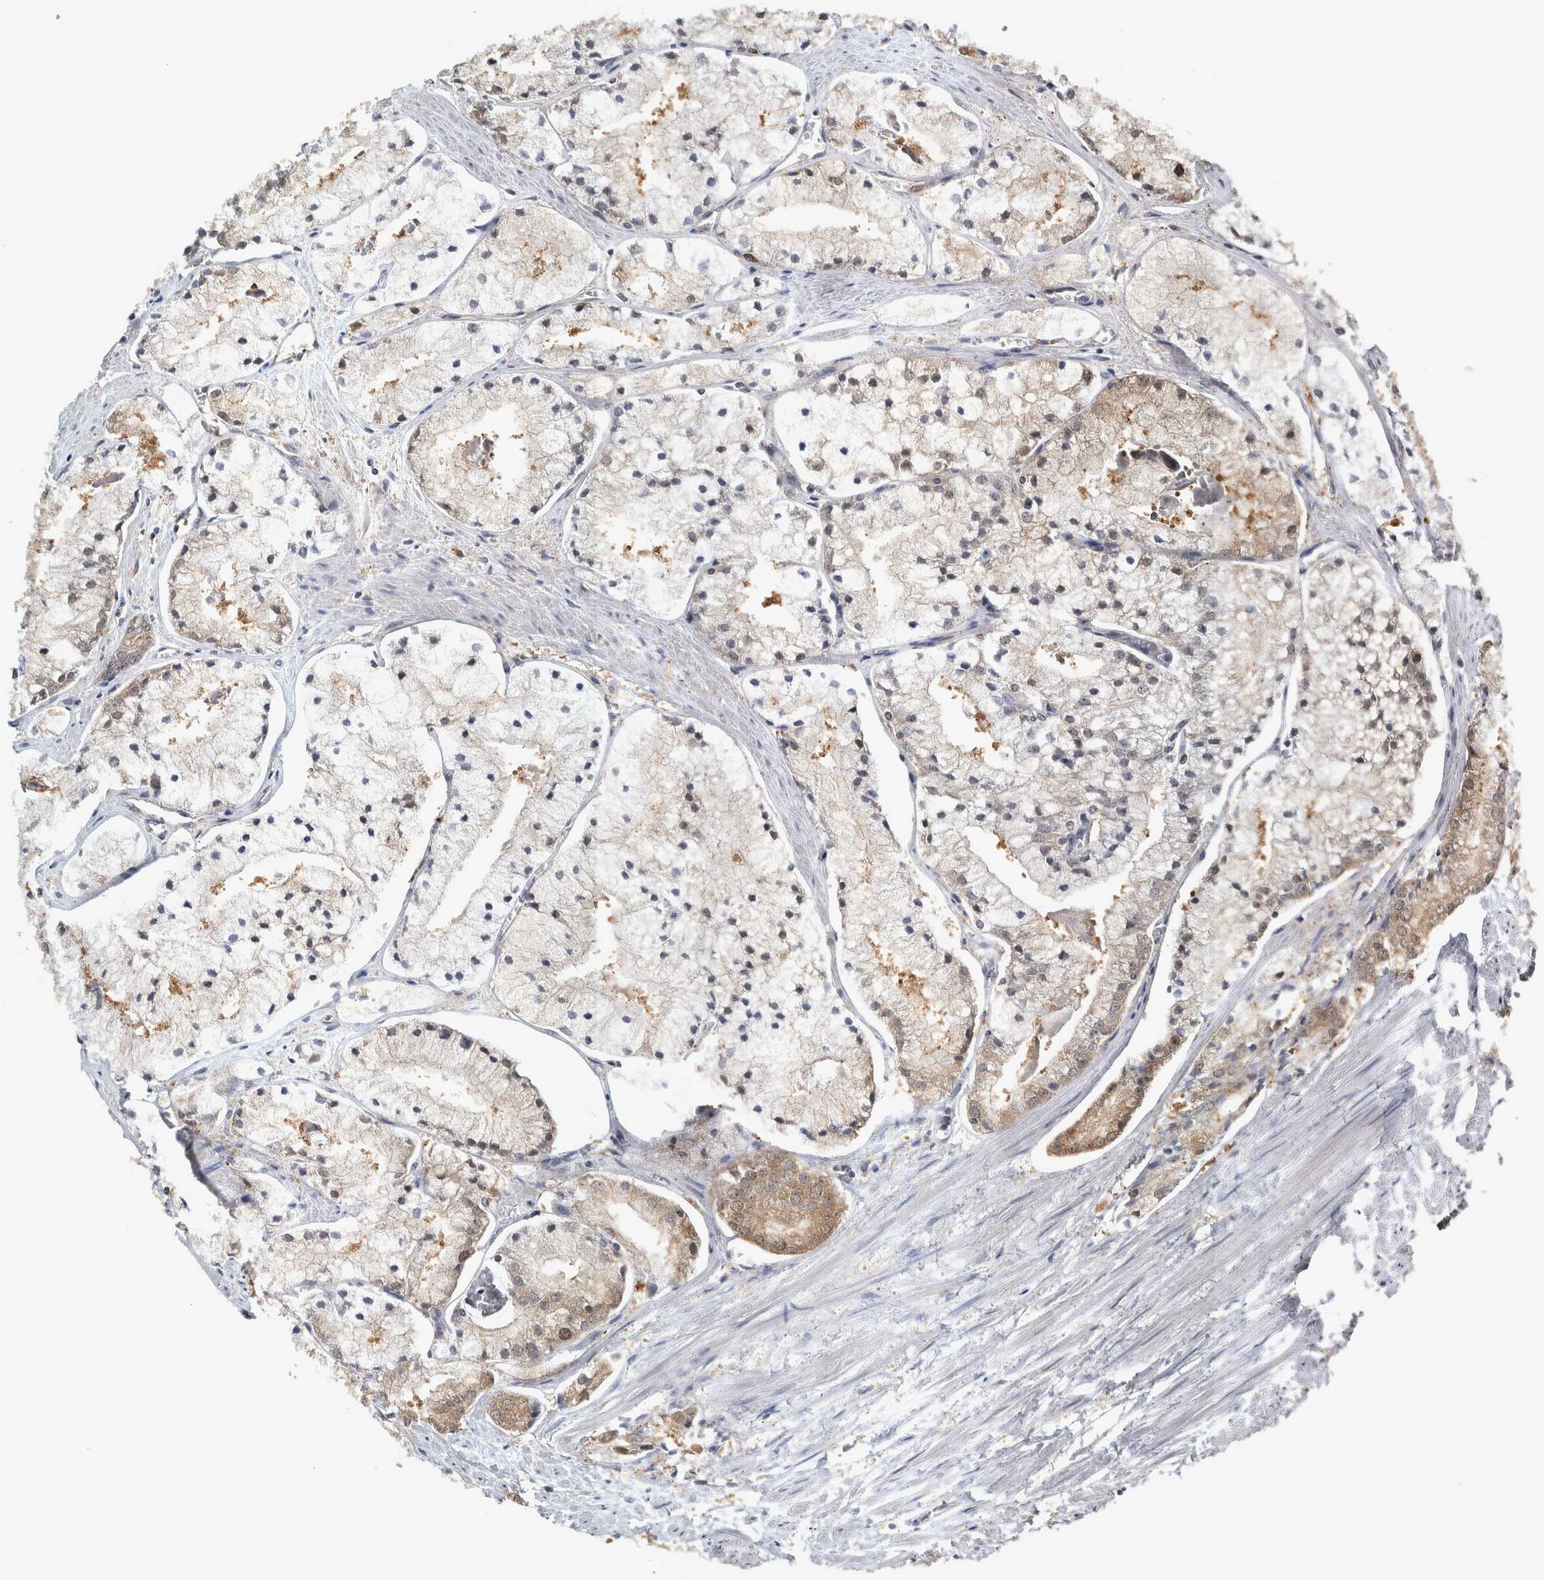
{"staining": {"intensity": "moderate", "quantity": "<25%", "location": "cytoplasmic/membranous"}, "tissue": "prostate cancer", "cell_type": "Tumor cells", "image_type": "cancer", "snomed": [{"axis": "morphology", "description": "Adenocarcinoma, High grade"}, {"axis": "topography", "description": "Prostate"}], "caption": "This is an image of IHC staining of high-grade adenocarcinoma (prostate), which shows moderate staining in the cytoplasmic/membranous of tumor cells.", "gene": "TRMT61B", "patient": {"sex": "male", "age": 50}}